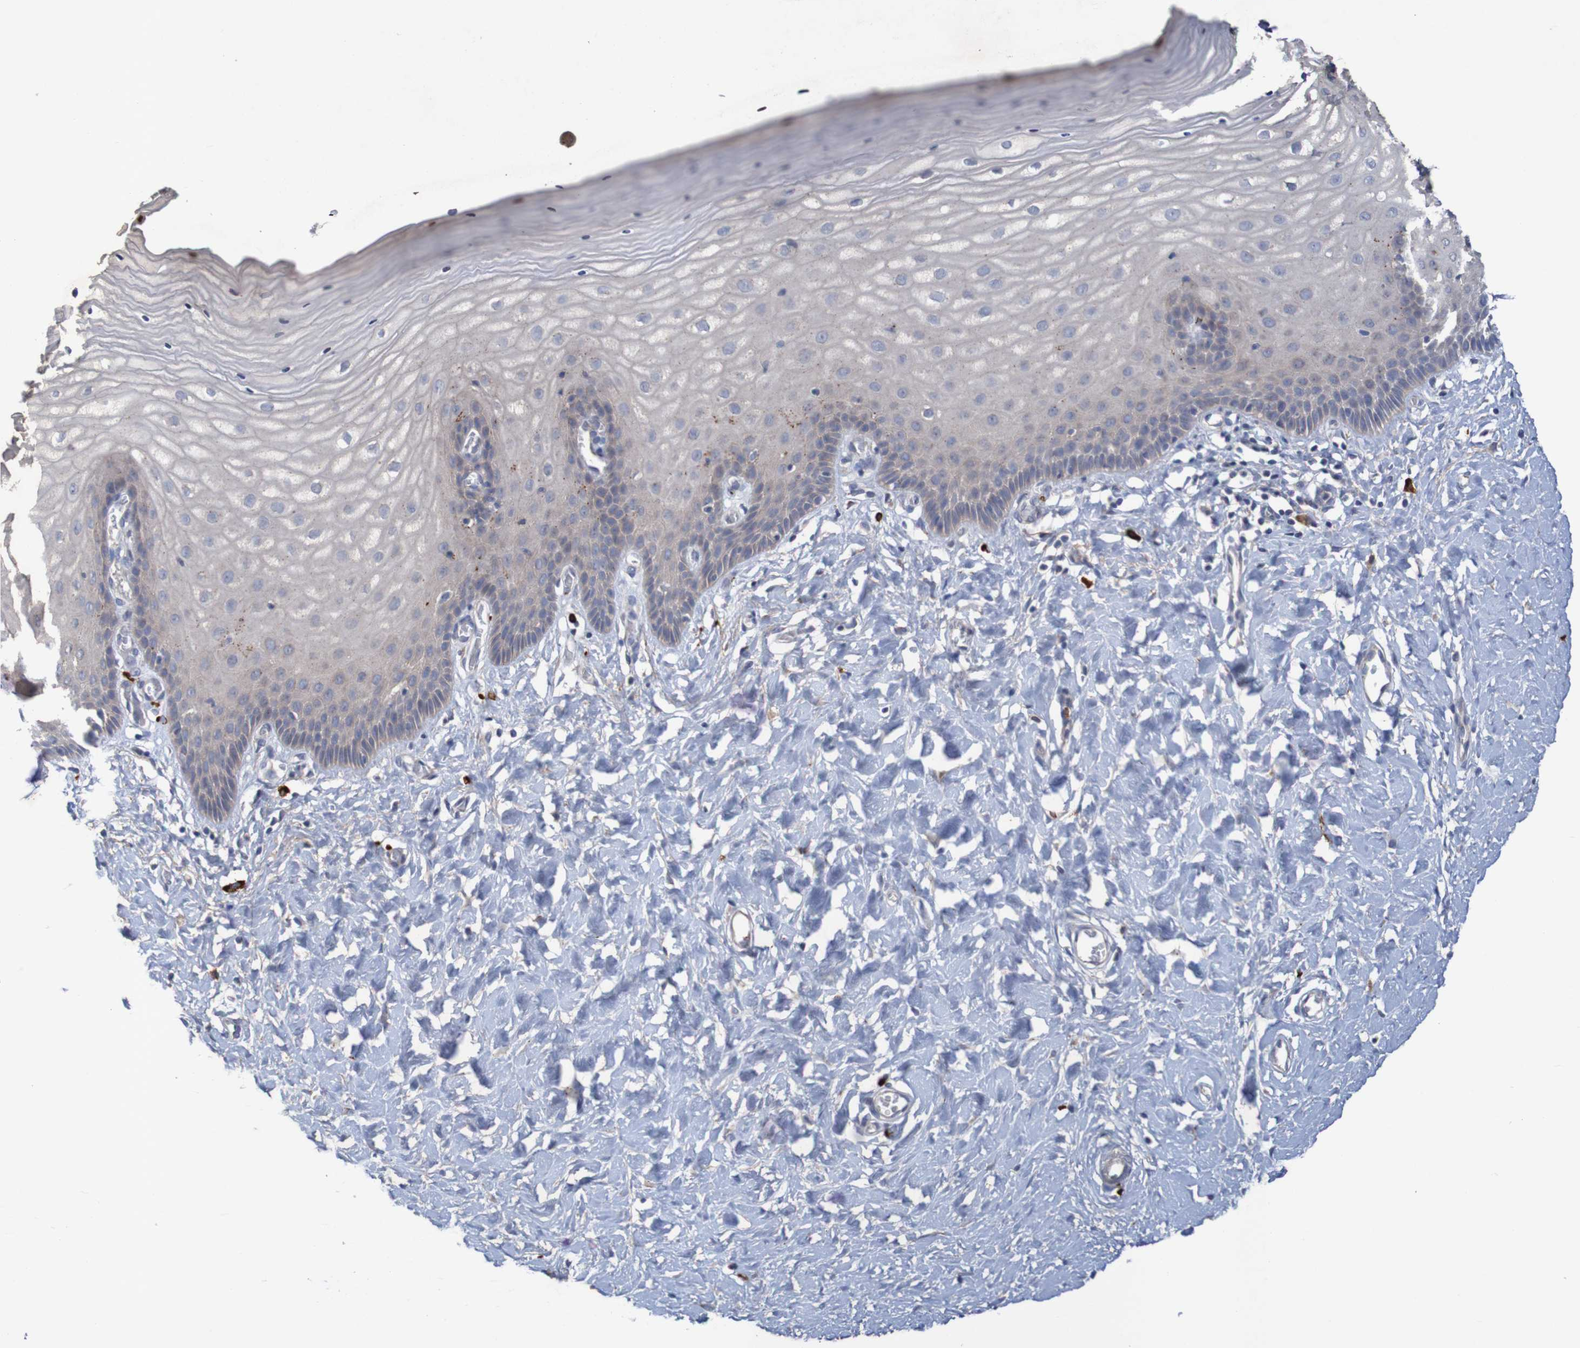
{"staining": {"intensity": "weak", "quantity": ">75%", "location": "cytoplasmic/membranous"}, "tissue": "cervix", "cell_type": "Glandular cells", "image_type": "normal", "snomed": [{"axis": "morphology", "description": "Normal tissue, NOS"}, {"axis": "topography", "description": "Cervix"}], "caption": "Benign cervix exhibits weak cytoplasmic/membranous staining in approximately >75% of glandular cells.", "gene": "ANGPT4", "patient": {"sex": "female", "age": 55}}